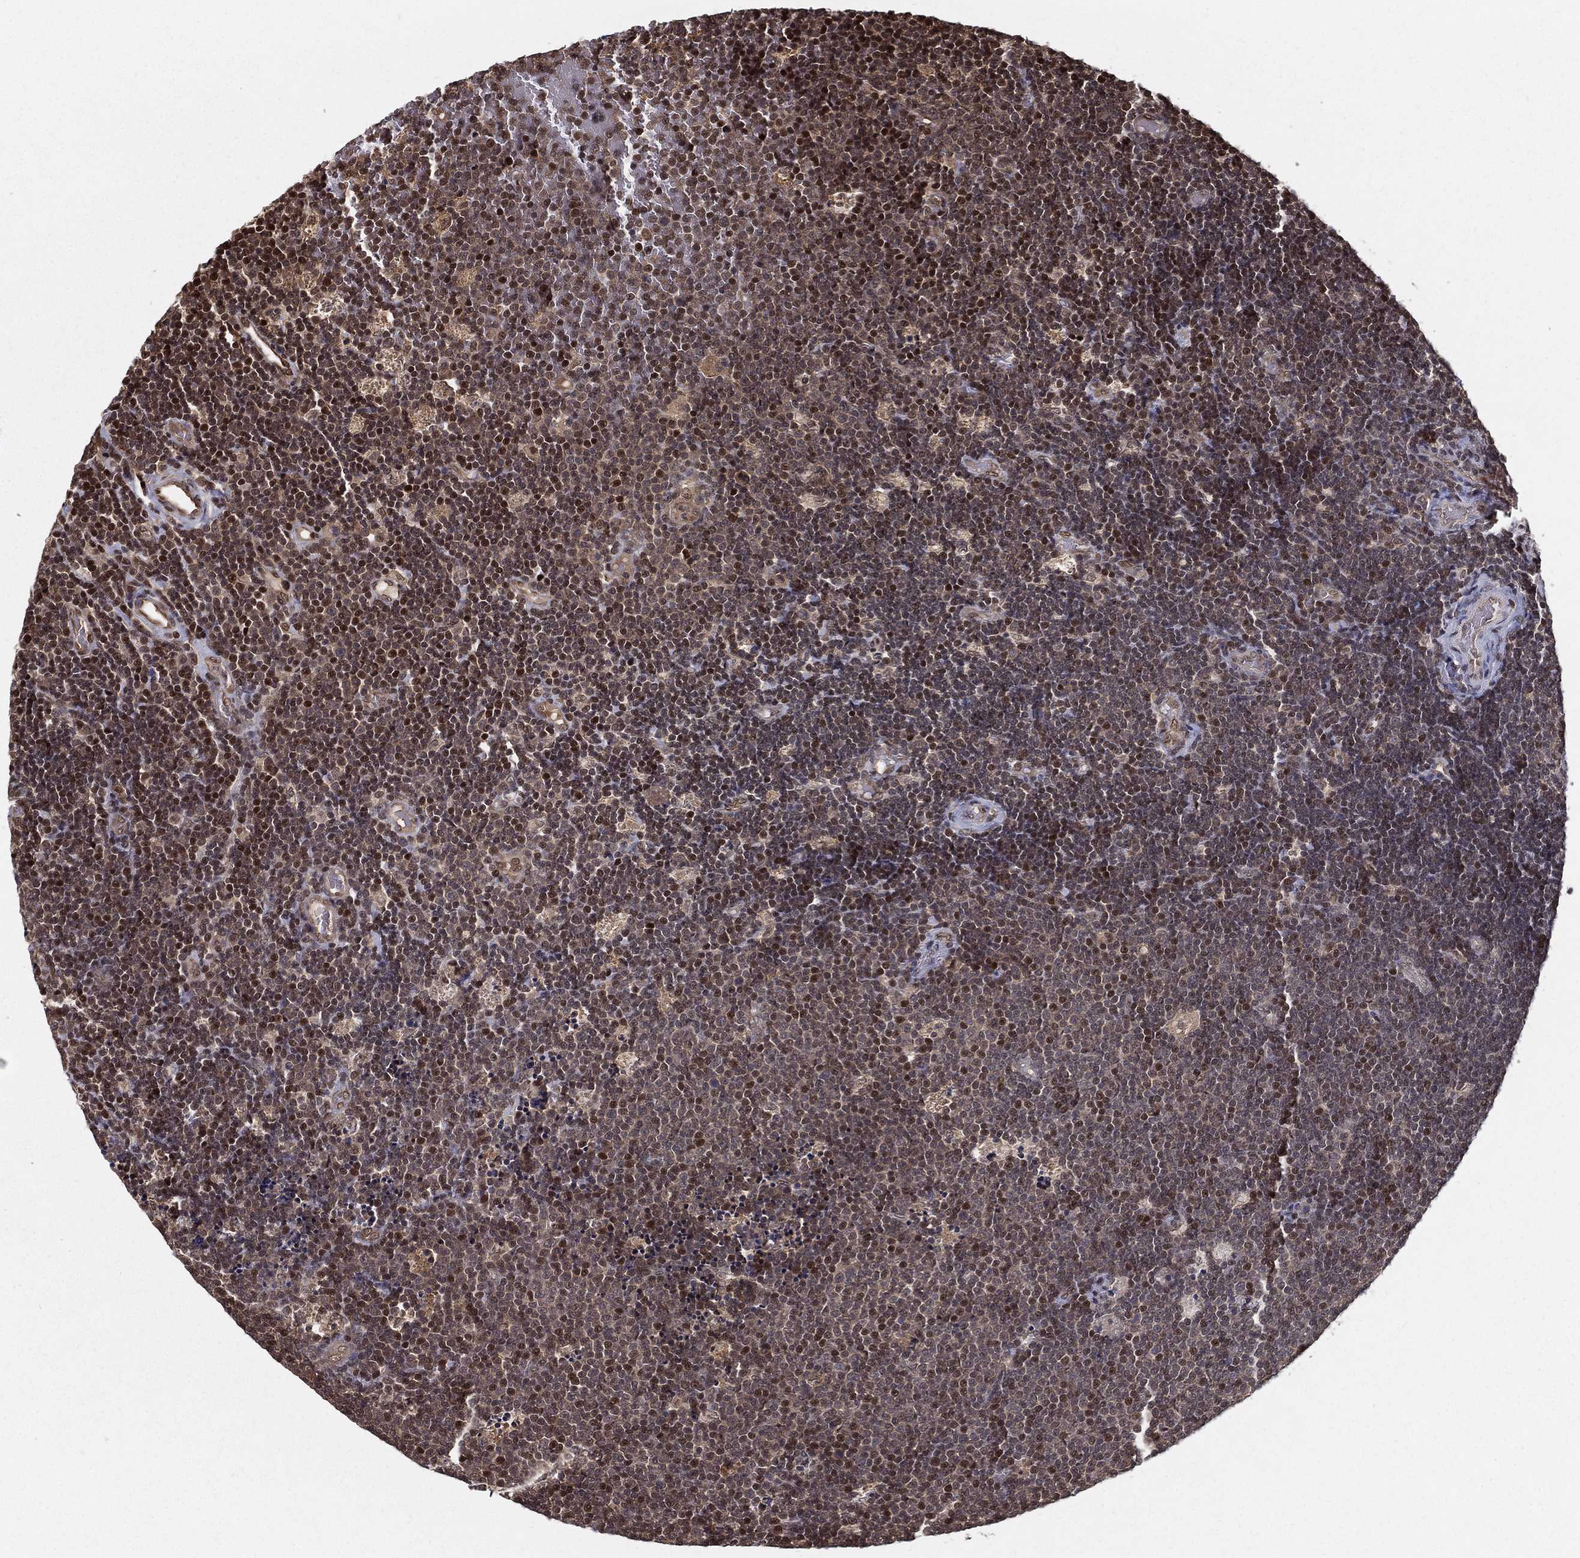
{"staining": {"intensity": "moderate", "quantity": "25%-75%", "location": "nuclear"}, "tissue": "lymphoma", "cell_type": "Tumor cells", "image_type": "cancer", "snomed": [{"axis": "morphology", "description": "Malignant lymphoma, non-Hodgkin's type, Low grade"}, {"axis": "topography", "description": "Brain"}], "caption": "High-power microscopy captured an IHC image of malignant lymphoma, non-Hodgkin's type (low-grade), revealing moderate nuclear staining in about 25%-75% of tumor cells.", "gene": "SLC6A6", "patient": {"sex": "female", "age": 66}}